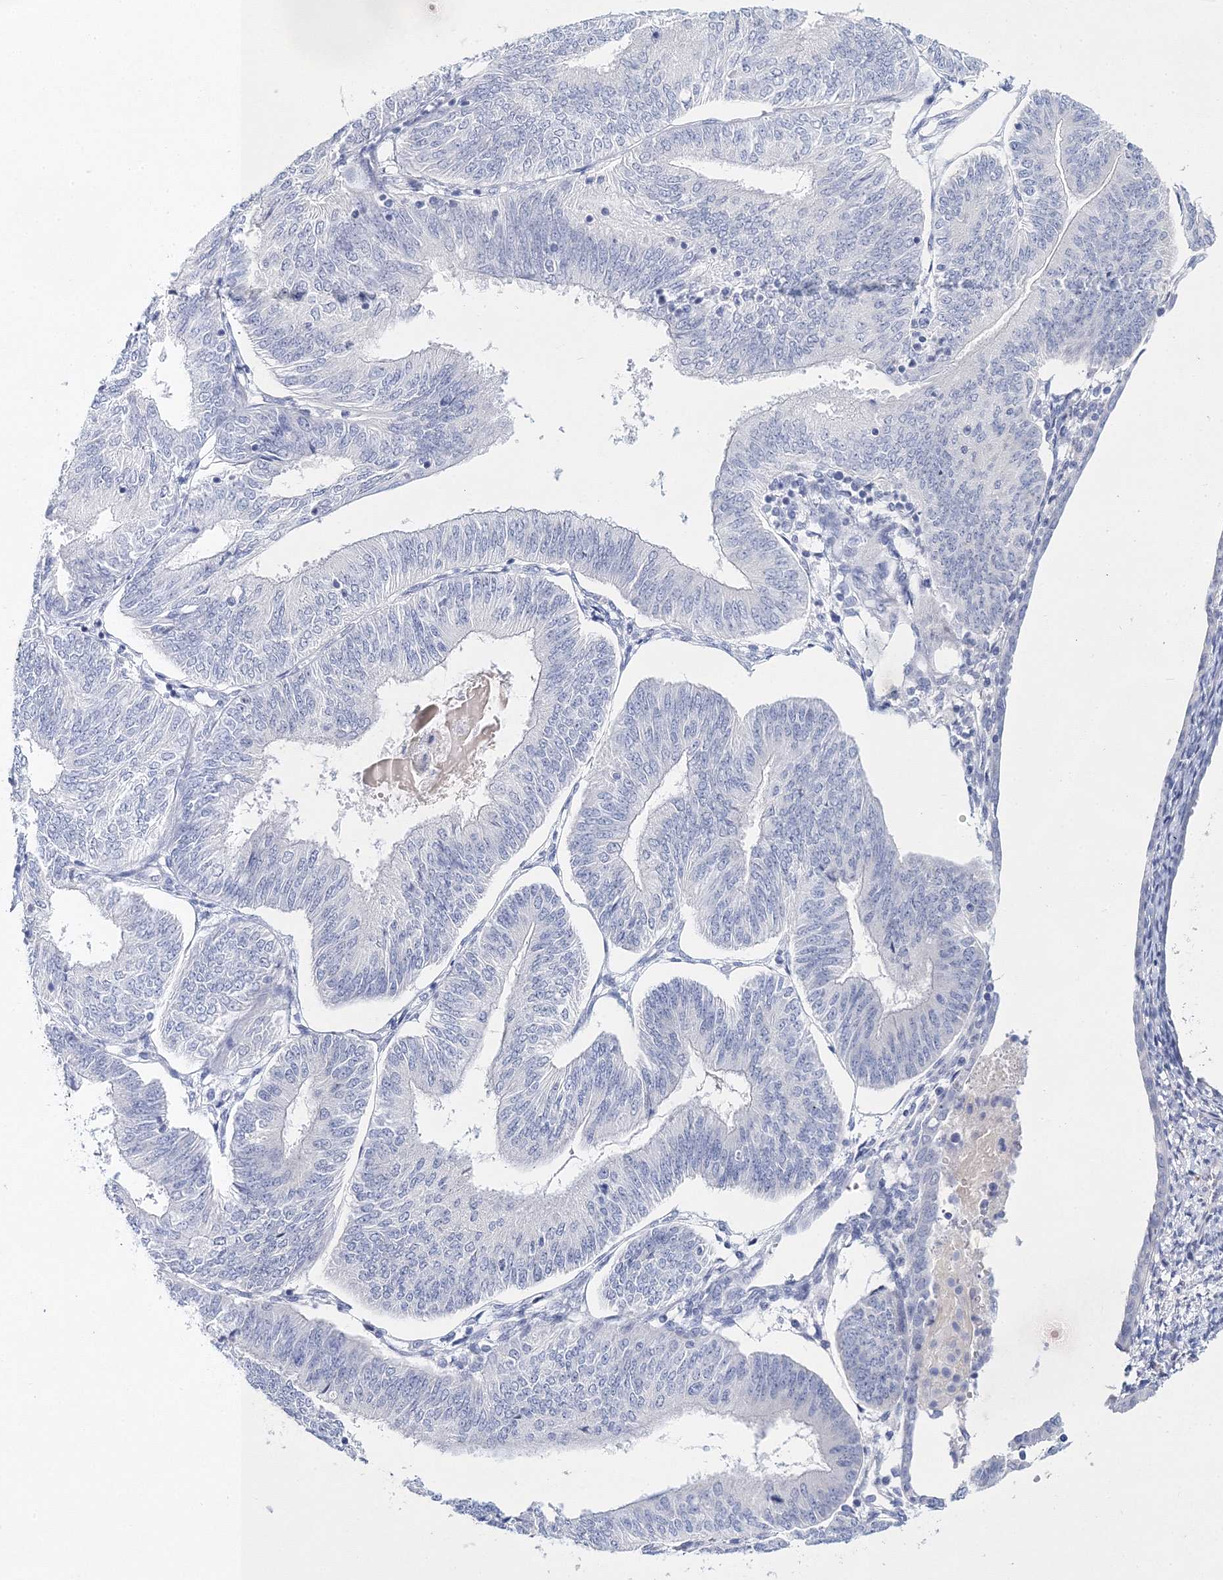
{"staining": {"intensity": "negative", "quantity": "none", "location": "none"}, "tissue": "endometrial cancer", "cell_type": "Tumor cells", "image_type": "cancer", "snomed": [{"axis": "morphology", "description": "Adenocarcinoma, NOS"}, {"axis": "topography", "description": "Endometrium"}], "caption": "Immunohistochemistry (IHC) of adenocarcinoma (endometrial) reveals no expression in tumor cells.", "gene": "MYOZ2", "patient": {"sex": "female", "age": 58}}